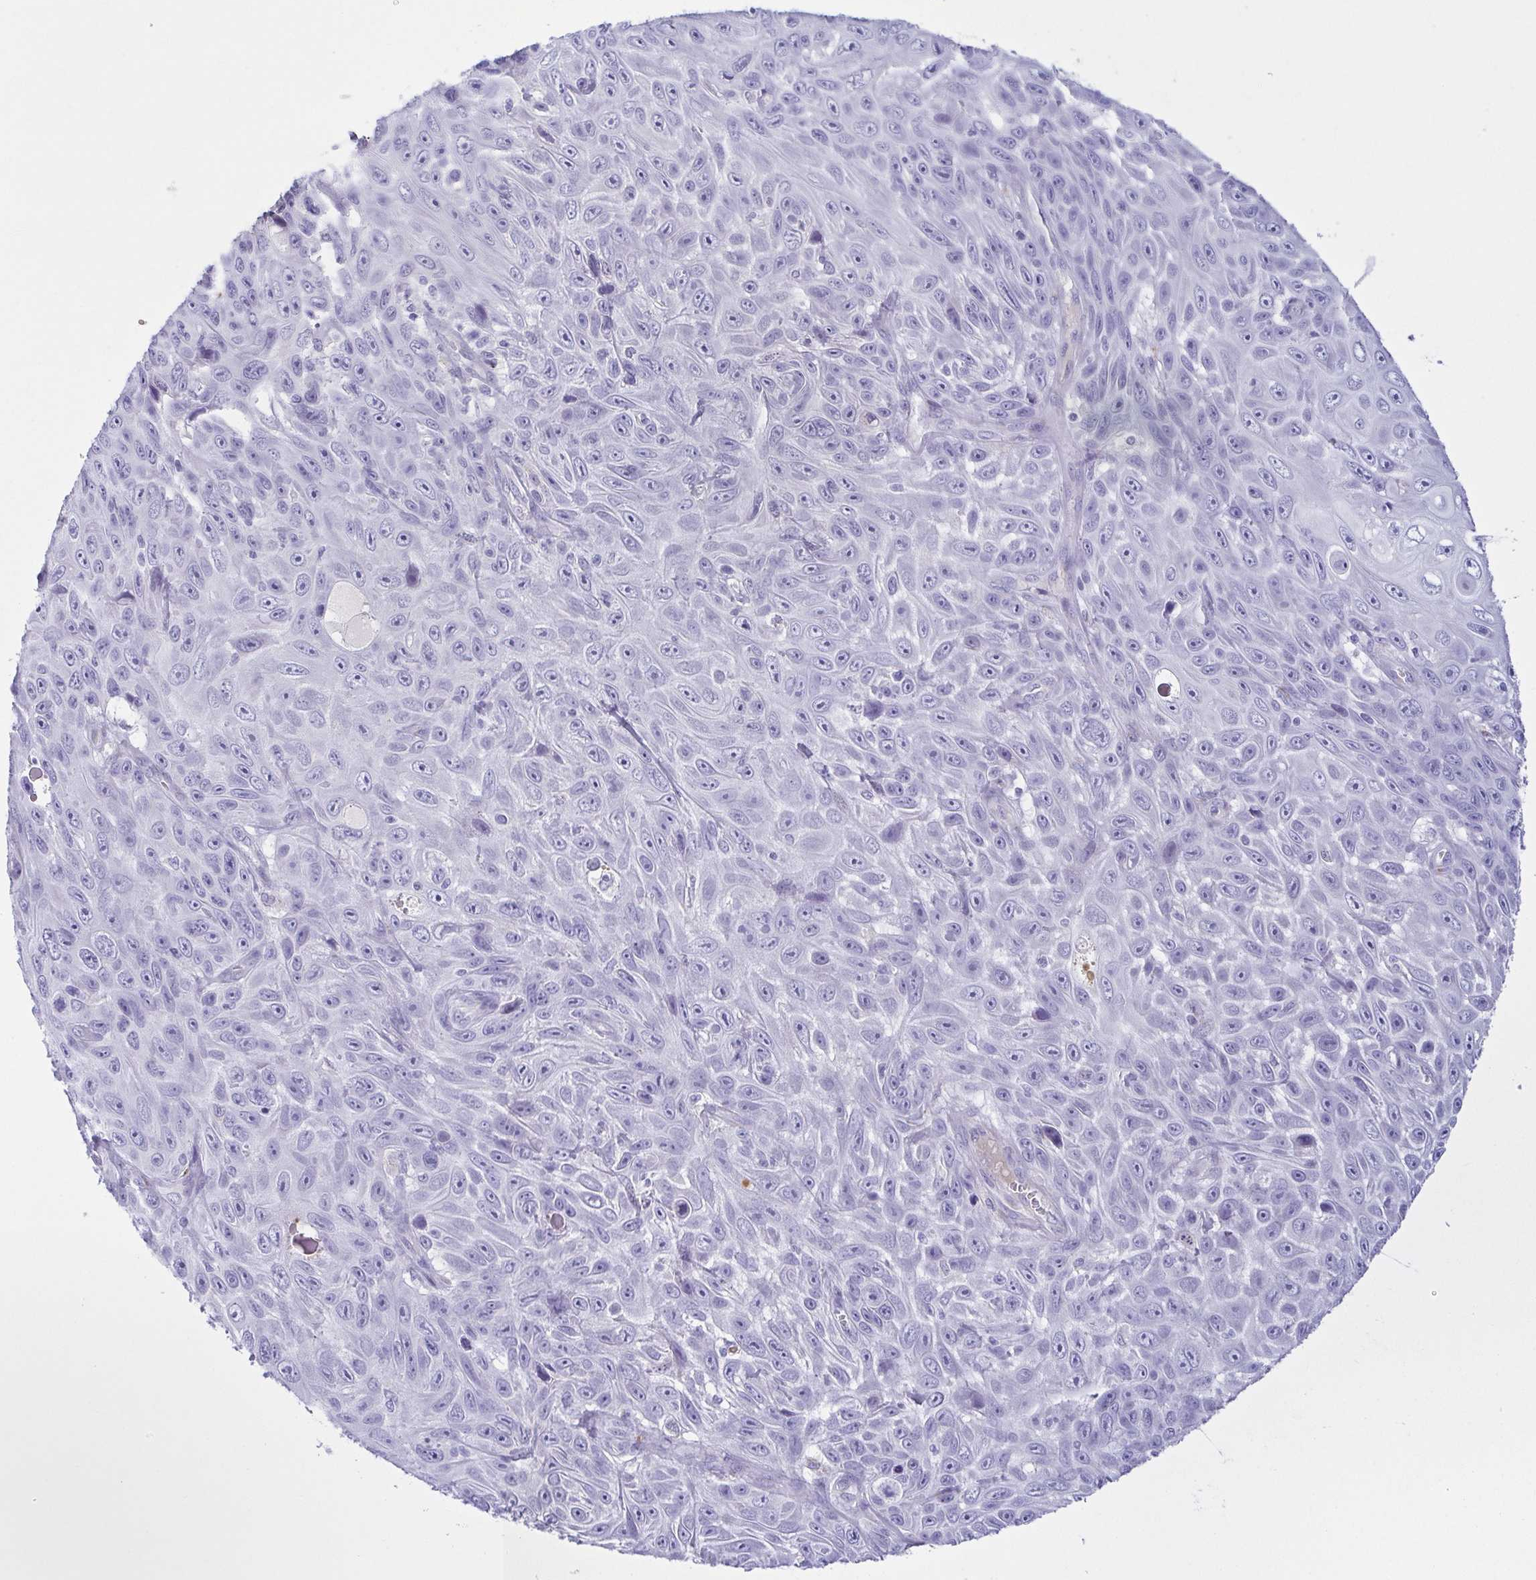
{"staining": {"intensity": "negative", "quantity": "none", "location": "none"}, "tissue": "skin cancer", "cell_type": "Tumor cells", "image_type": "cancer", "snomed": [{"axis": "morphology", "description": "Squamous cell carcinoma, NOS"}, {"axis": "topography", "description": "Skin"}], "caption": "Human skin squamous cell carcinoma stained for a protein using IHC demonstrates no positivity in tumor cells.", "gene": "LDLRAD1", "patient": {"sex": "male", "age": 82}}